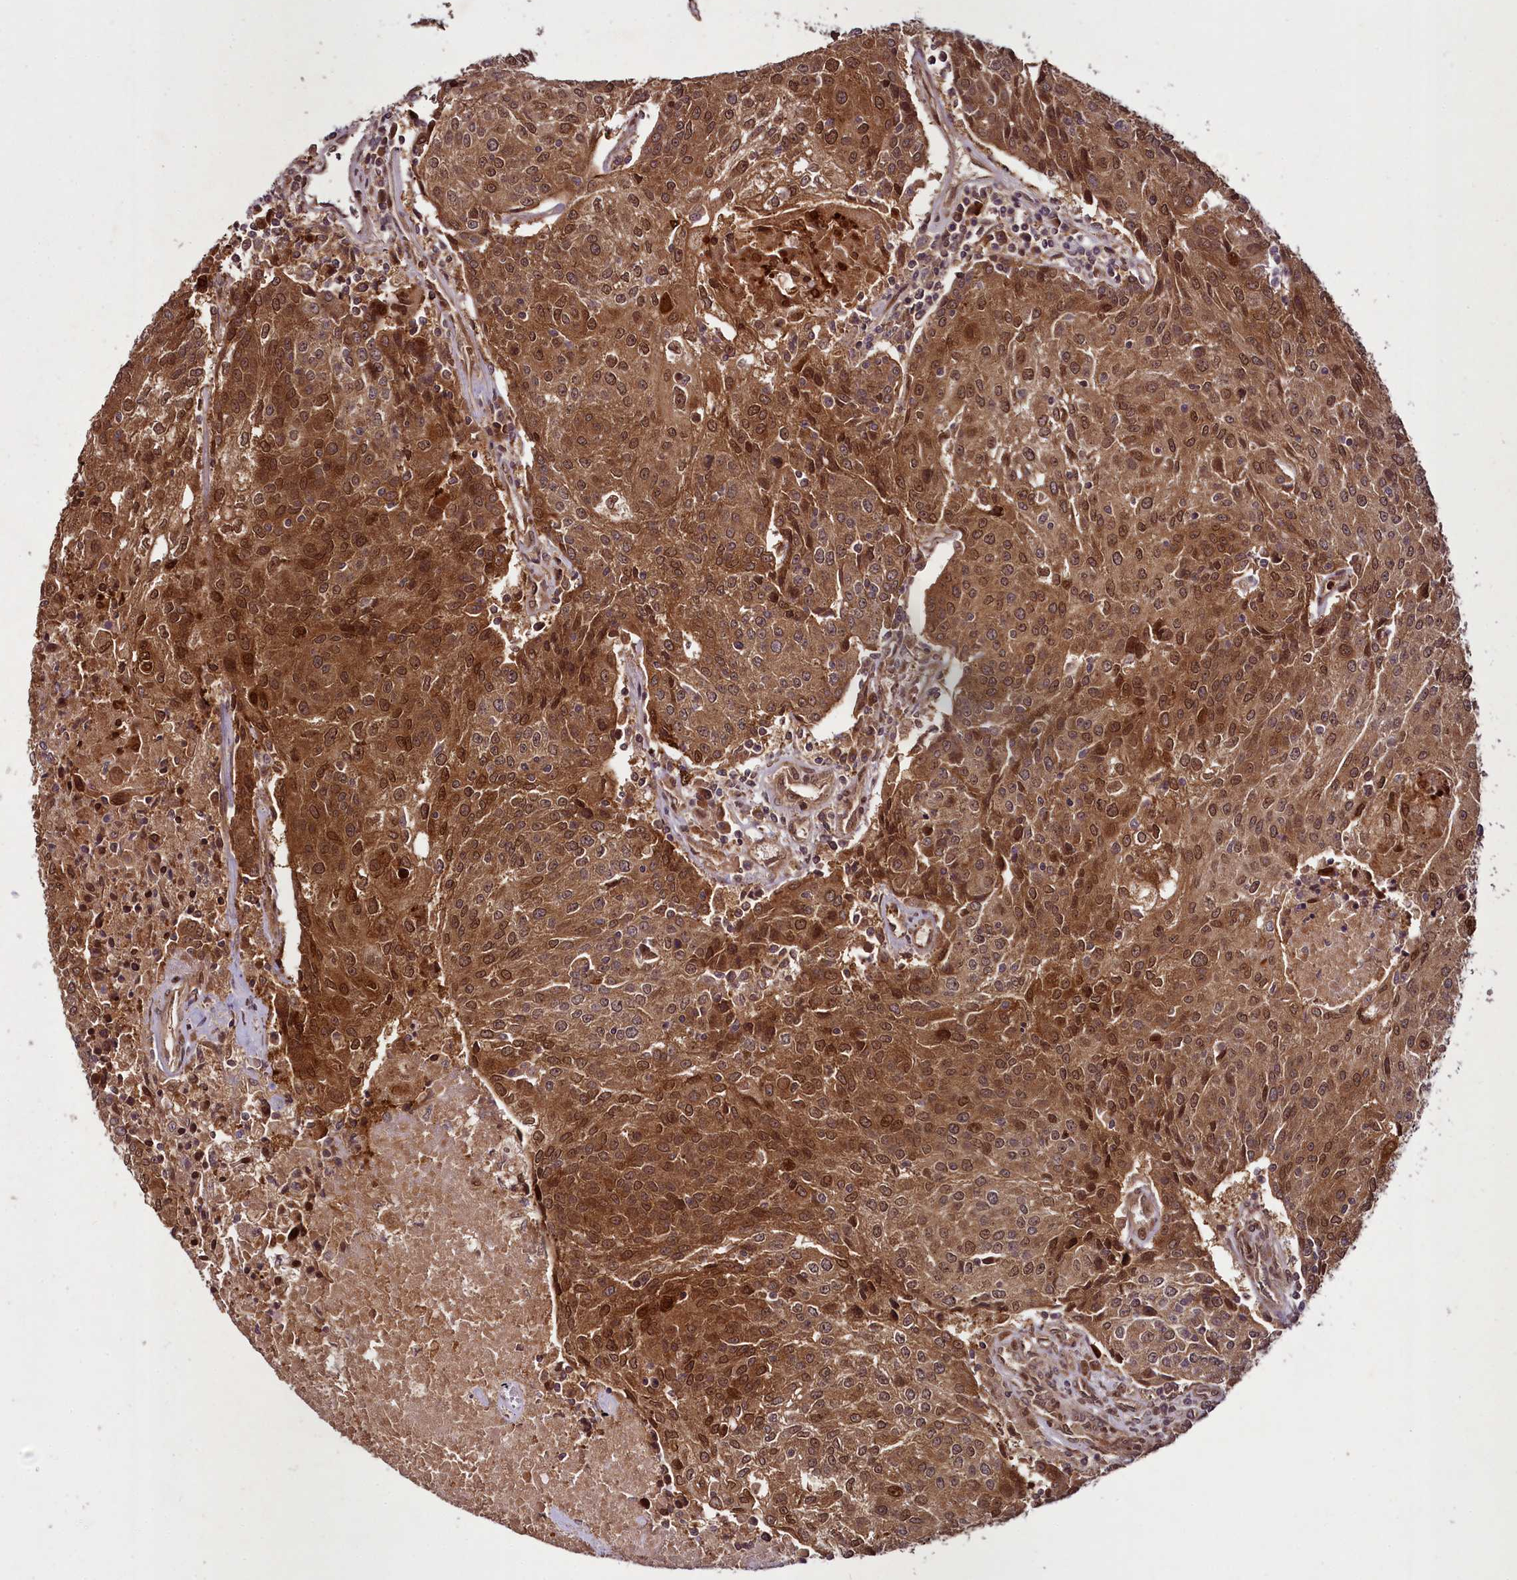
{"staining": {"intensity": "strong", "quantity": ">75%", "location": "cytoplasmic/membranous,nuclear"}, "tissue": "urothelial cancer", "cell_type": "Tumor cells", "image_type": "cancer", "snomed": [{"axis": "morphology", "description": "Urothelial carcinoma, High grade"}, {"axis": "topography", "description": "Urinary bladder"}], "caption": "Immunohistochemical staining of urothelial cancer exhibits high levels of strong cytoplasmic/membranous and nuclear protein positivity in approximately >75% of tumor cells.", "gene": "DCP1B", "patient": {"sex": "female", "age": 85}}